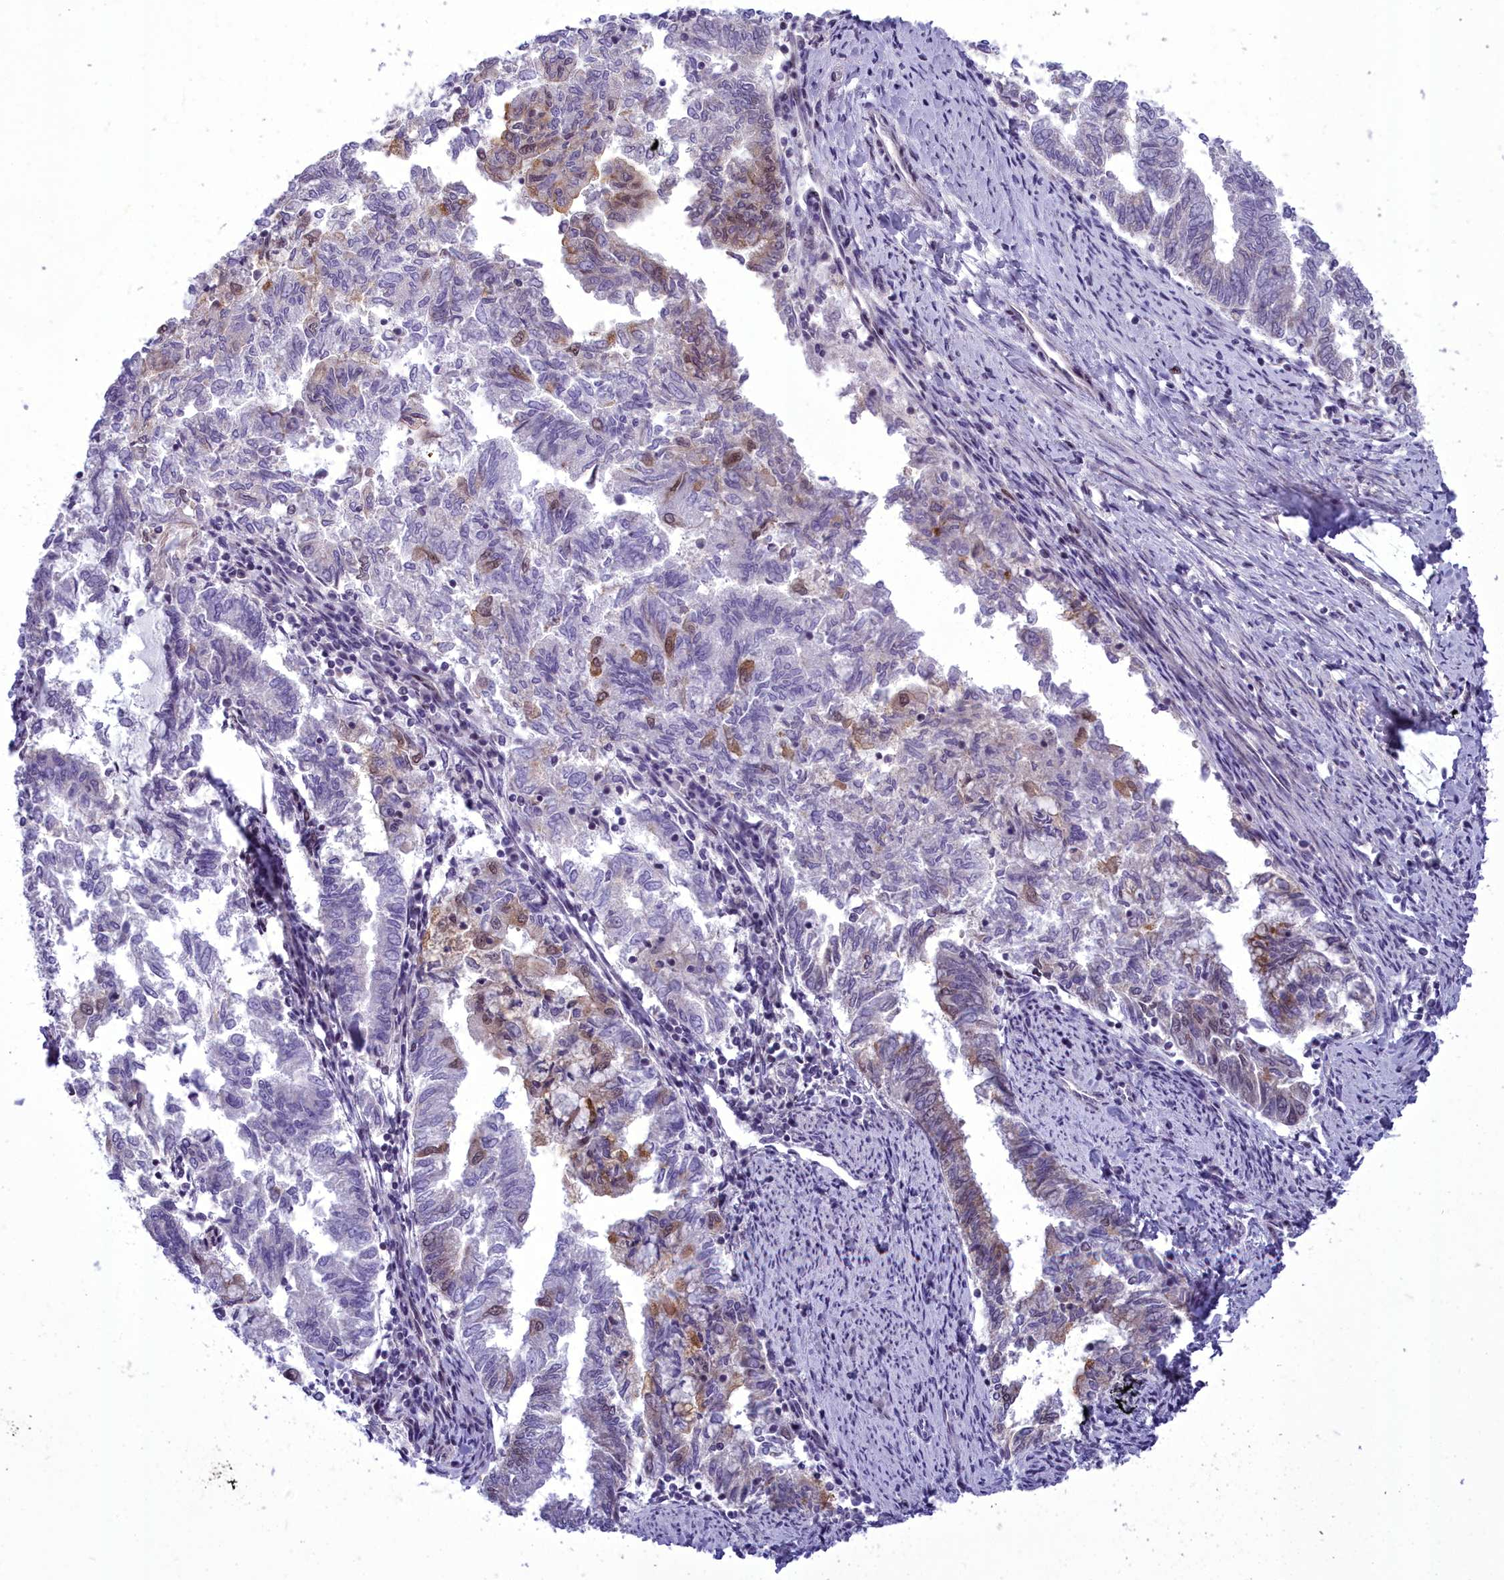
{"staining": {"intensity": "moderate", "quantity": "<25%", "location": "cytoplasmic/membranous"}, "tissue": "endometrial cancer", "cell_type": "Tumor cells", "image_type": "cancer", "snomed": [{"axis": "morphology", "description": "Adenocarcinoma, NOS"}, {"axis": "topography", "description": "Endometrium"}], "caption": "Immunohistochemical staining of adenocarcinoma (endometrial) exhibits moderate cytoplasmic/membranous protein positivity in about <25% of tumor cells.", "gene": "CEACAM19", "patient": {"sex": "female", "age": 79}}